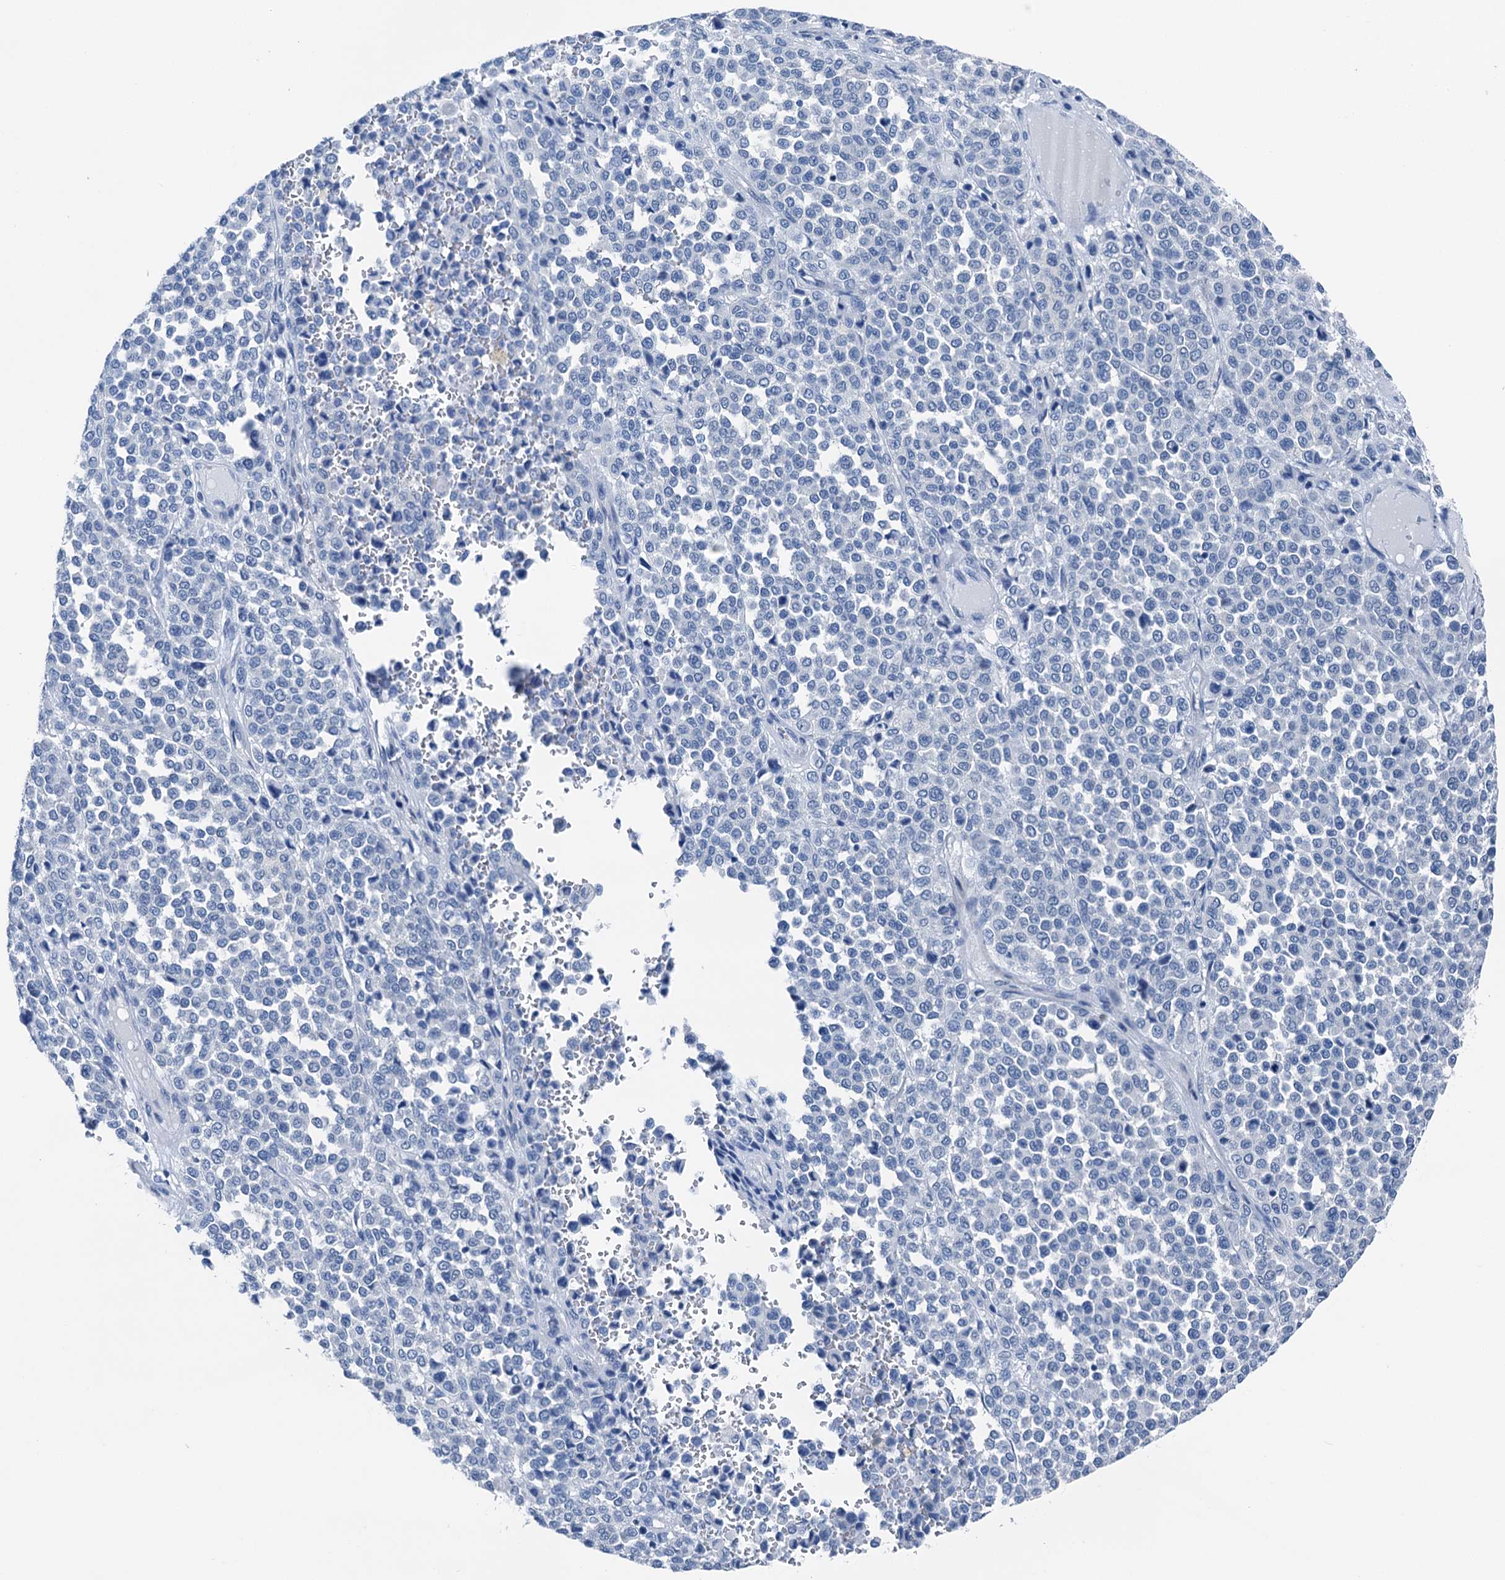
{"staining": {"intensity": "negative", "quantity": "none", "location": "none"}, "tissue": "melanoma", "cell_type": "Tumor cells", "image_type": "cancer", "snomed": [{"axis": "morphology", "description": "Malignant melanoma, Metastatic site"}, {"axis": "topography", "description": "Pancreas"}], "caption": "A photomicrograph of human melanoma is negative for staining in tumor cells.", "gene": "CBLN3", "patient": {"sex": "female", "age": 30}}